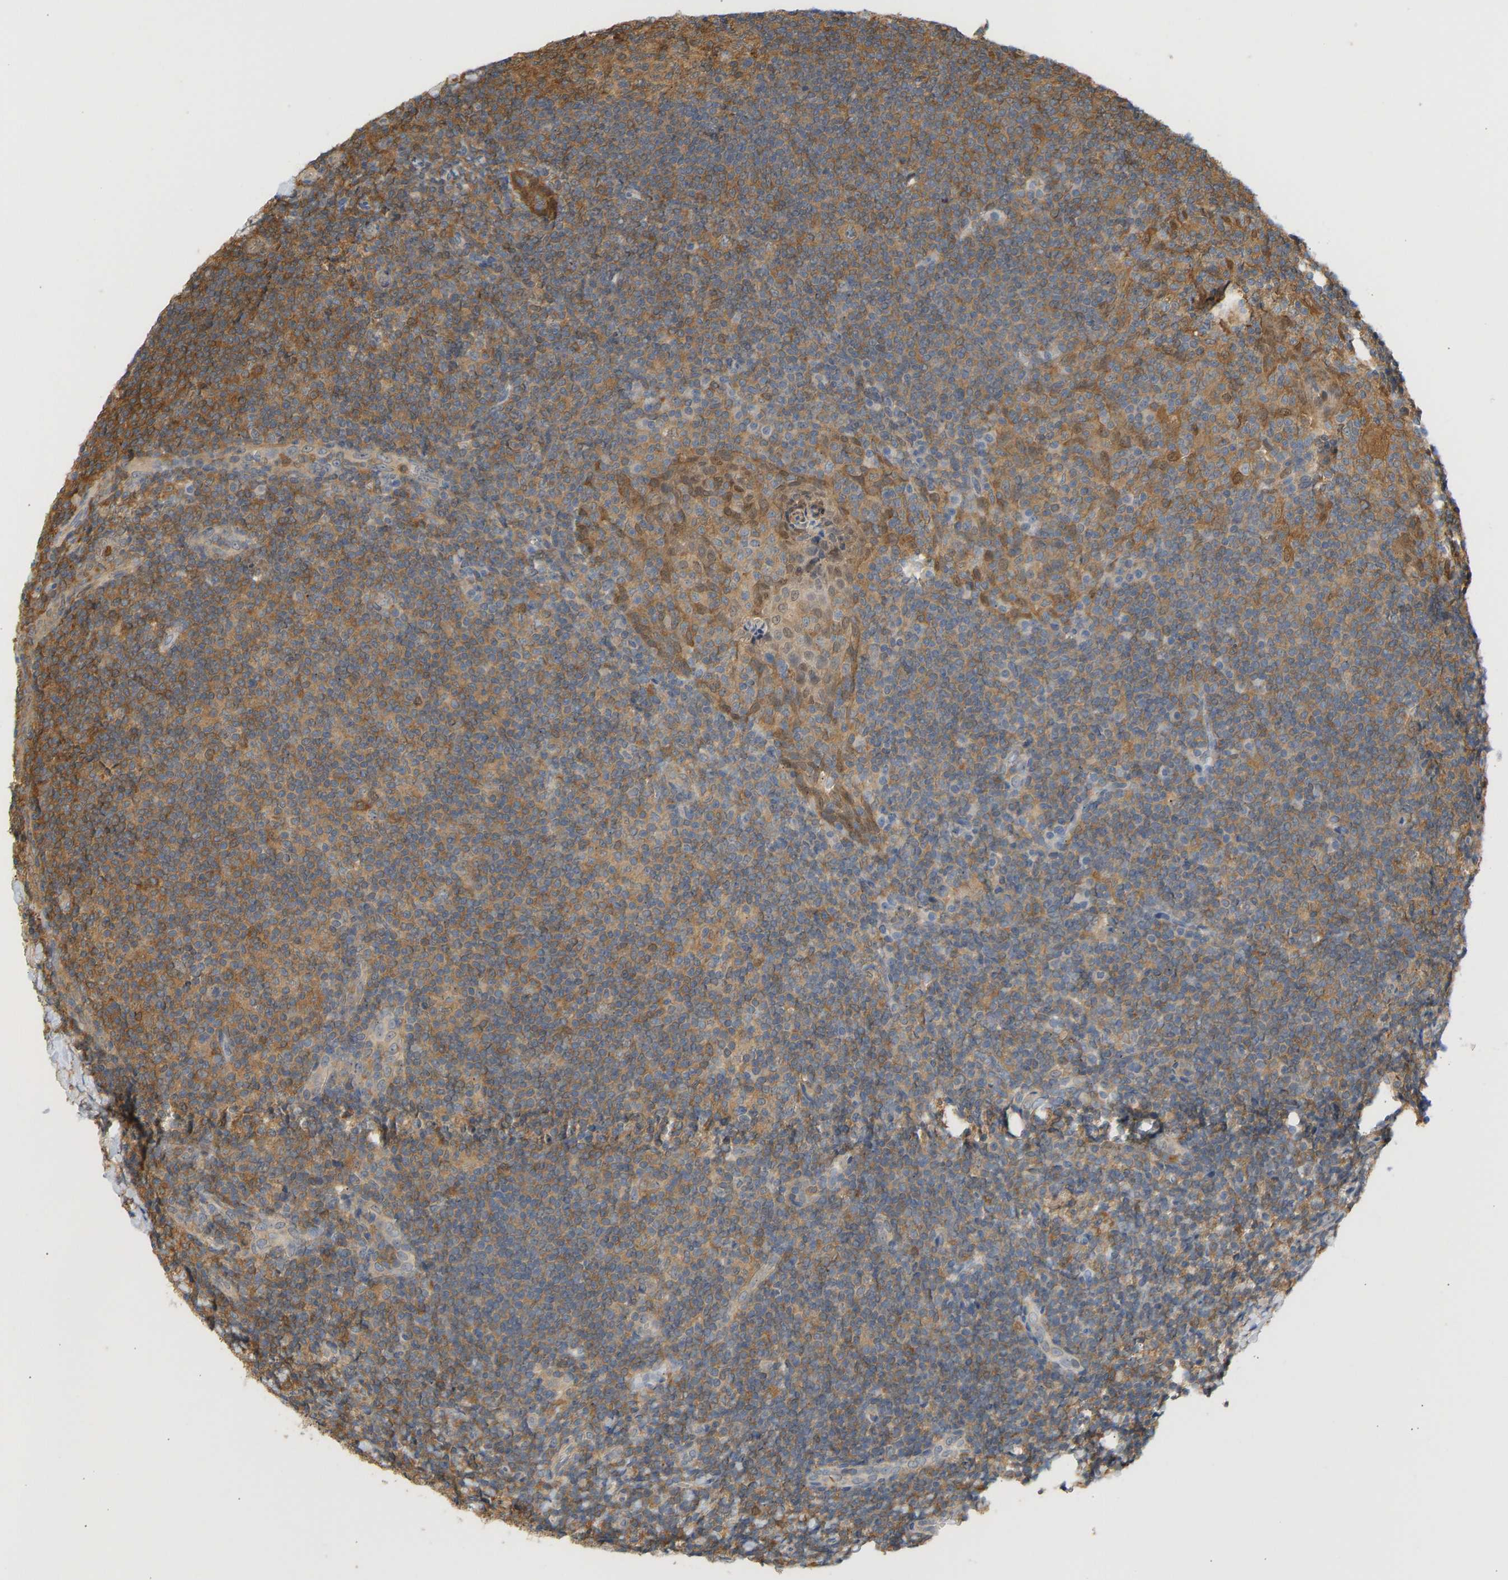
{"staining": {"intensity": "moderate", "quantity": ">75%", "location": "cytoplasmic/membranous"}, "tissue": "tonsil", "cell_type": "Germinal center cells", "image_type": "normal", "snomed": [{"axis": "morphology", "description": "Normal tissue, NOS"}, {"axis": "topography", "description": "Tonsil"}], "caption": "This histopathology image shows normal tonsil stained with IHC to label a protein in brown. The cytoplasmic/membranous of germinal center cells show moderate positivity for the protein. Nuclei are counter-stained blue.", "gene": "ENO1", "patient": {"sex": "male", "age": 37}}